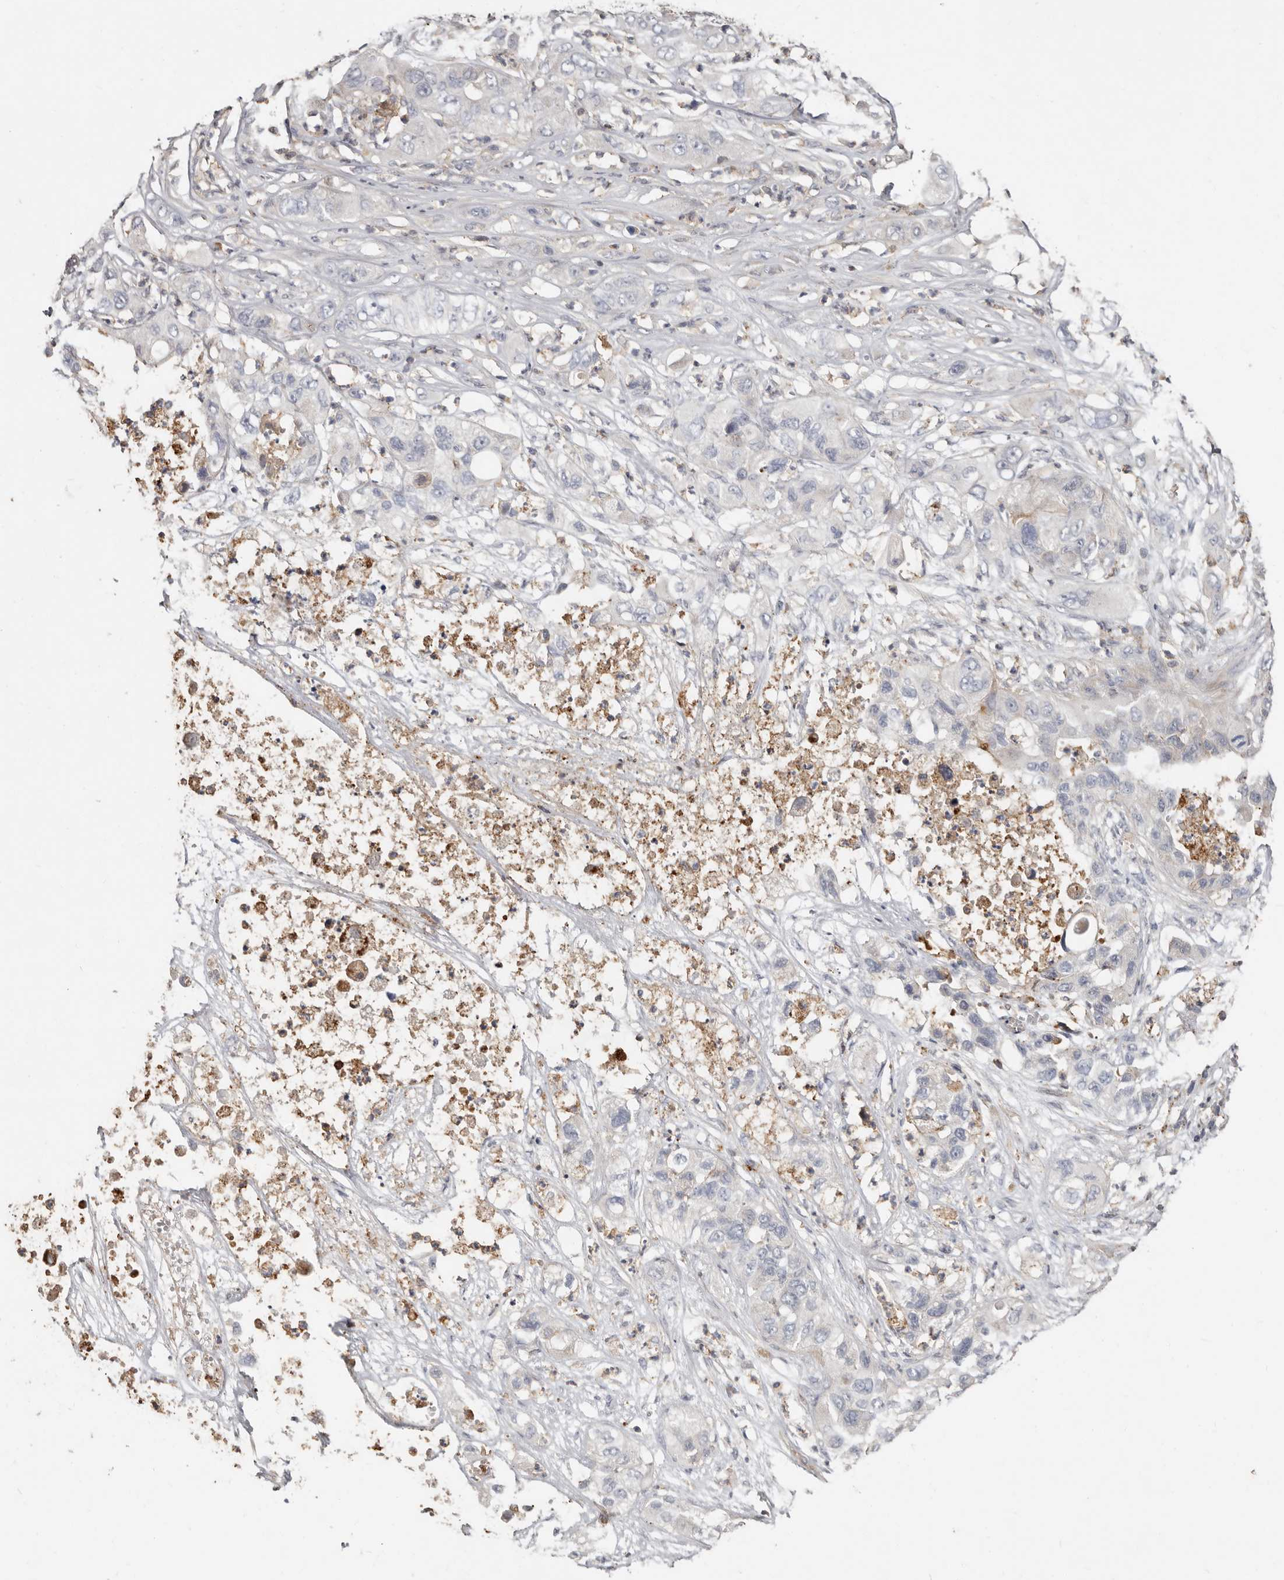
{"staining": {"intensity": "weak", "quantity": "<25%", "location": "cytoplasmic/membranous"}, "tissue": "pancreatic cancer", "cell_type": "Tumor cells", "image_type": "cancer", "snomed": [{"axis": "morphology", "description": "Adenocarcinoma, NOS"}, {"axis": "topography", "description": "Pancreas"}], "caption": "DAB (3,3'-diaminobenzidine) immunohistochemical staining of human pancreatic cancer displays no significant expression in tumor cells. (DAB immunohistochemistry (IHC), high magnification).", "gene": "KIF26B", "patient": {"sex": "female", "age": 78}}